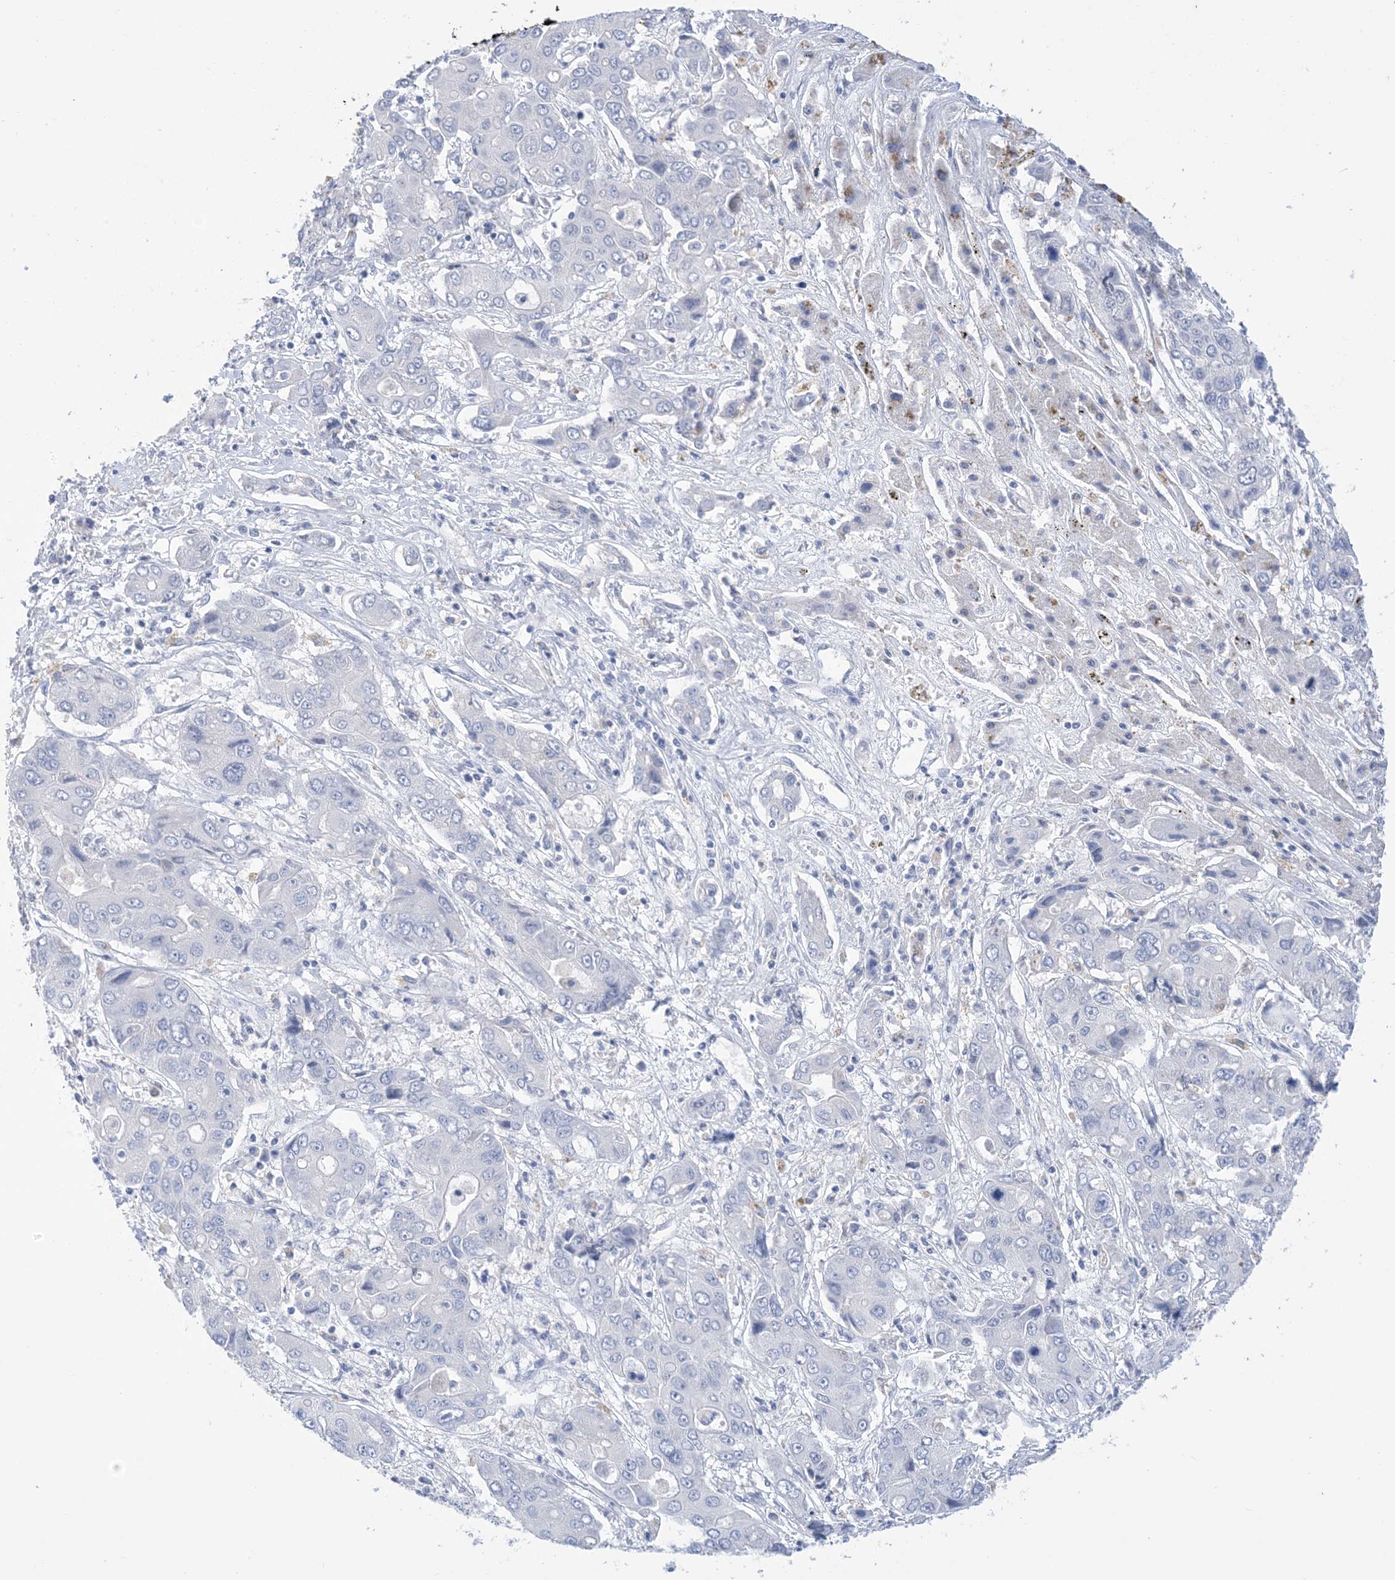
{"staining": {"intensity": "negative", "quantity": "none", "location": "none"}, "tissue": "liver cancer", "cell_type": "Tumor cells", "image_type": "cancer", "snomed": [{"axis": "morphology", "description": "Cholangiocarcinoma"}, {"axis": "topography", "description": "Liver"}], "caption": "Photomicrograph shows no protein expression in tumor cells of cholangiocarcinoma (liver) tissue. (Immunohistochemistry, brightfield microscopy, high magnification).", "gene": "DSC3", "patient": {"sex": "male", "age": 67}}